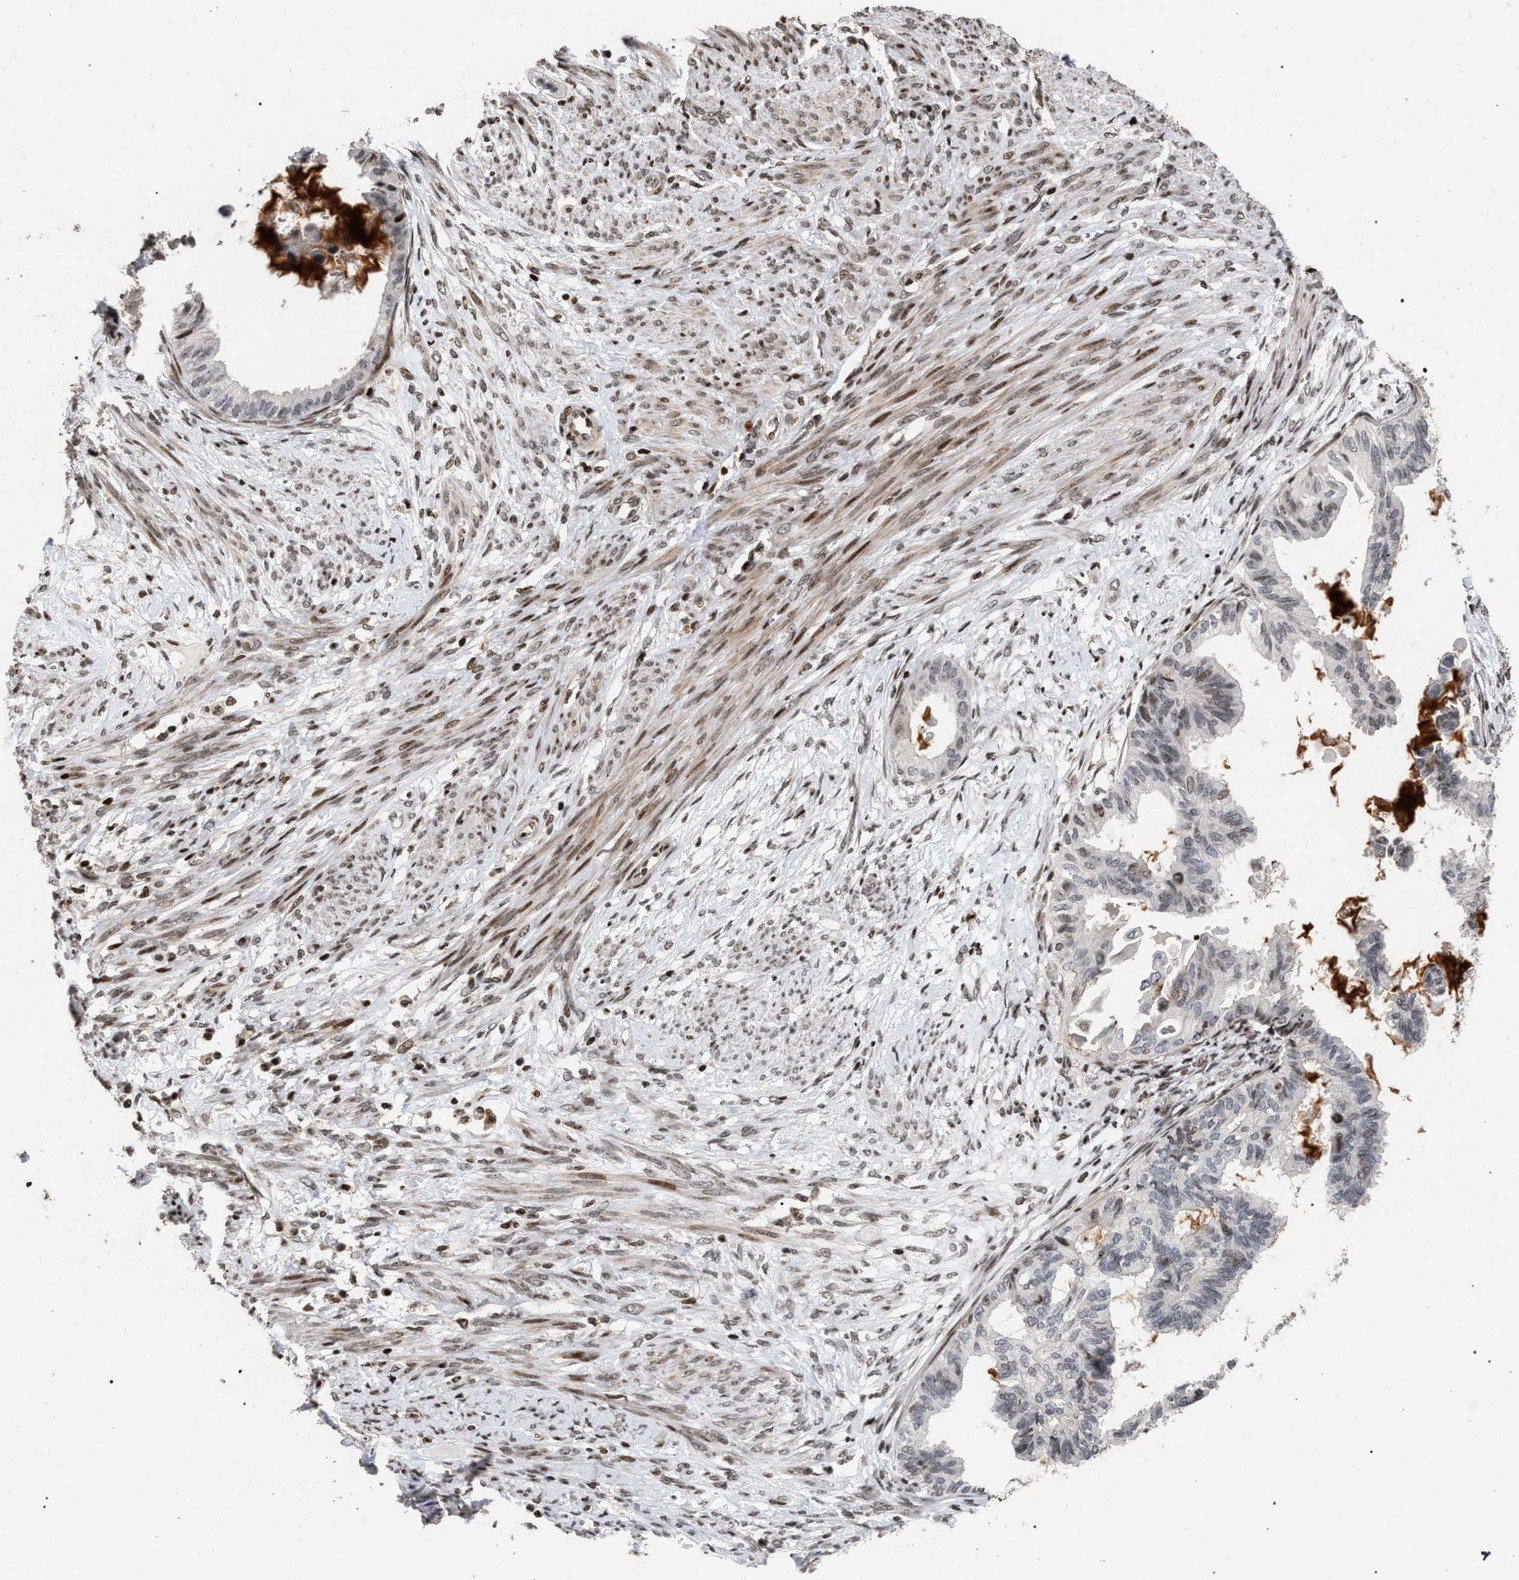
{"staining": {"intensity": "moderate", "quantity": "<25%", "location": "nuclear"}, "tissue": "cervical cancer", "cell_type": "Tumor cells", "image_type": "cancer", "snomed": [{"axis": "morphology", "description": "Normal tissue, NOS"}, {"axis": "morphology", "description": "Adenocarcinoma, NOS"}, {"axis": "topography", "description": "Cervix"}, {"axis": "topography", "description": "Endometrium"}], "caption": "Cervical cancer stained with a brown dye displays moderate nuclear positive positivity in about <25% of tumor cells.", "gene": "FOXD3", "patient": {"sex": "female", "age": 86}}